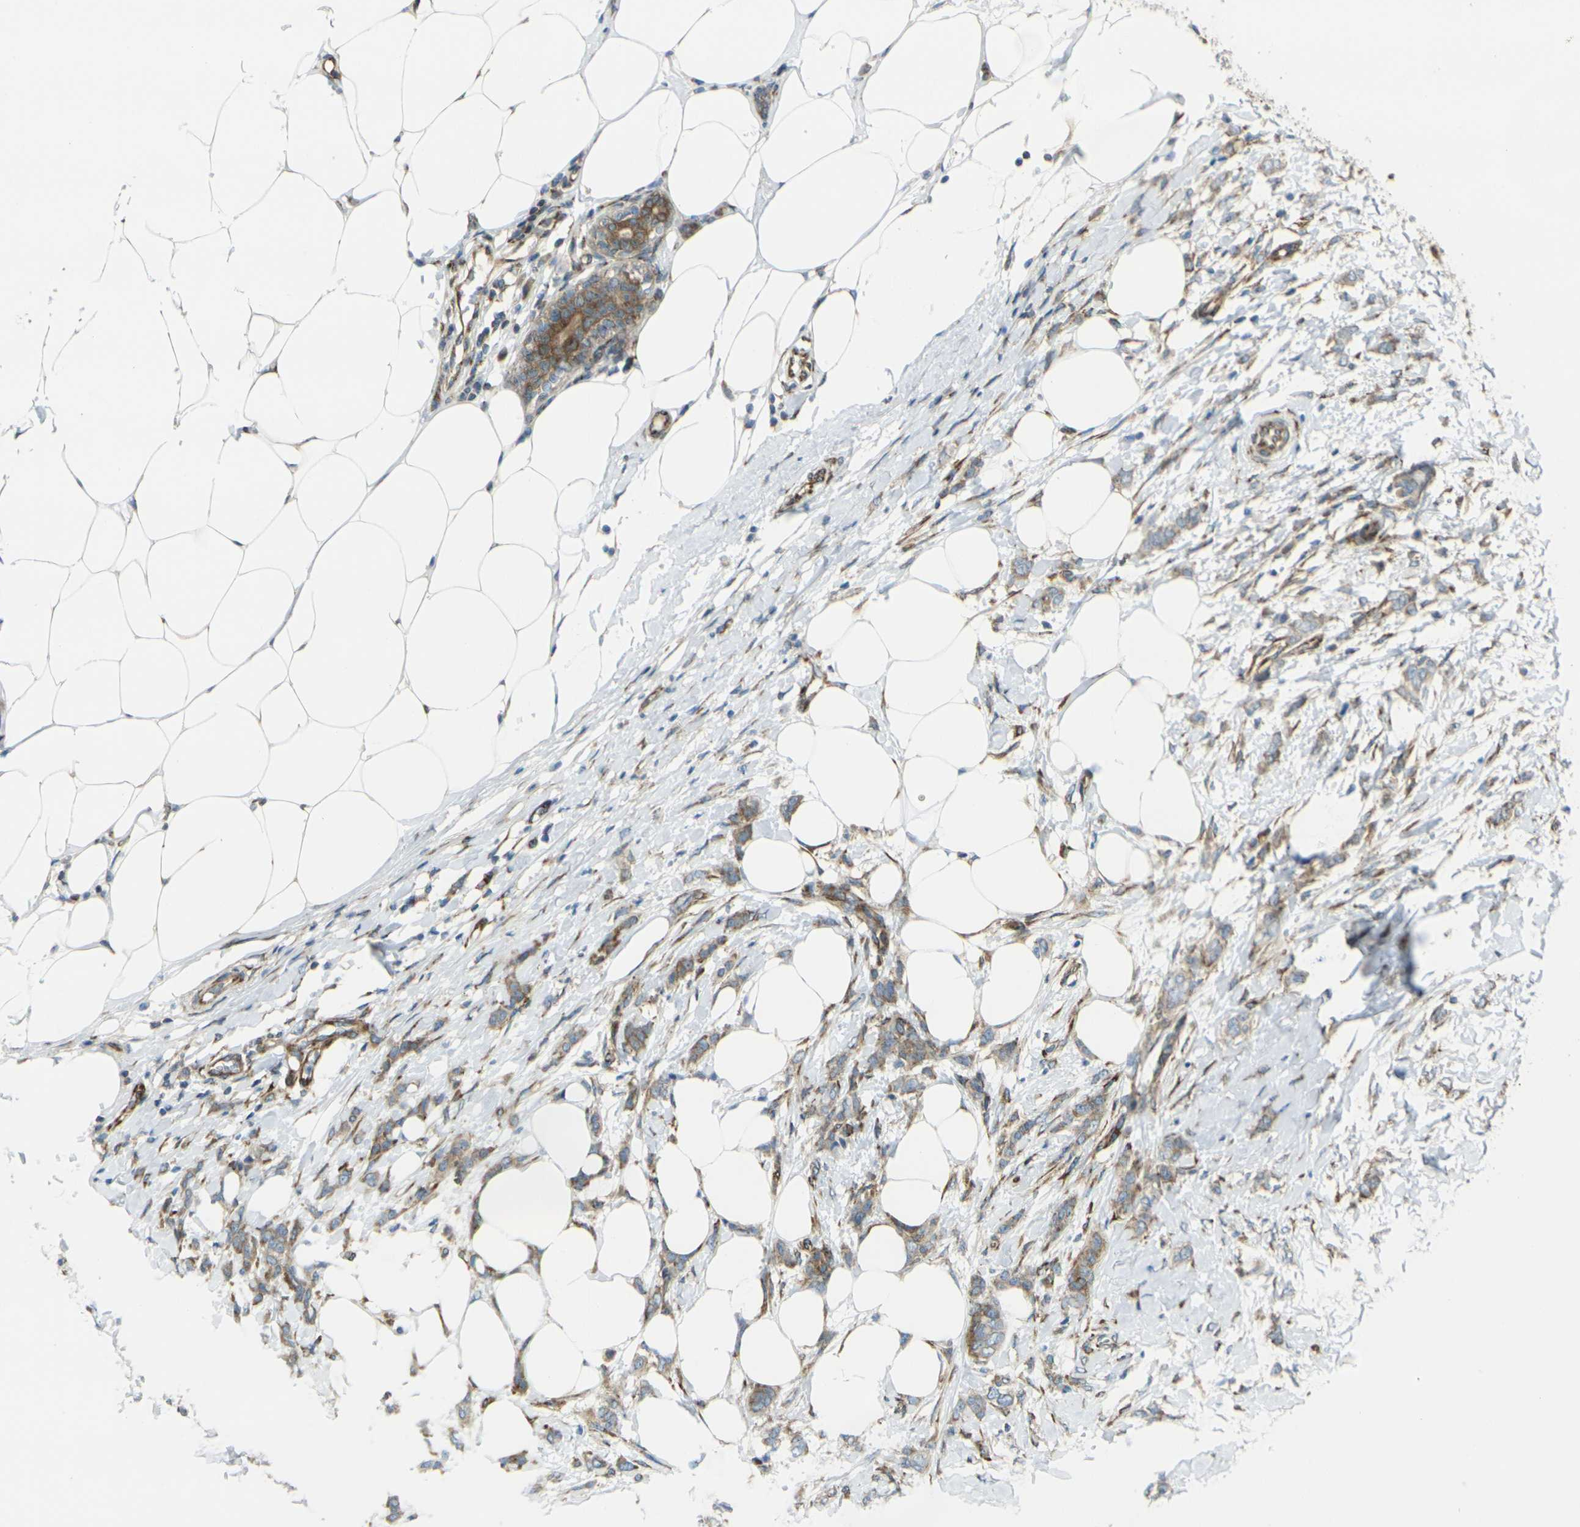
{"staining": {"intensity": "moderate", "quantity": "25%-75%", "location": "cytoplasmic/membranous"}, "tissue": "breast cancer", "cell_type": "Tumor cells", "image_type": "cancer", "snomed": [{"axis": "morphology", "description": "Lobular carcinoma, in situ"}, {"axis": "morphology", "description": "Lobular carcinoma"}, {"axis": "topography", "description": "Breast"}], "caption": "Human lobular carcinoma in situ (breast) stained for a protein (brown) displays moderate cytoplasmic/membranous positive staining in approximately 25%-75% of tumor cells.", "gene": "CELSR2", "patient": {"sex": "female", "age": 41}}